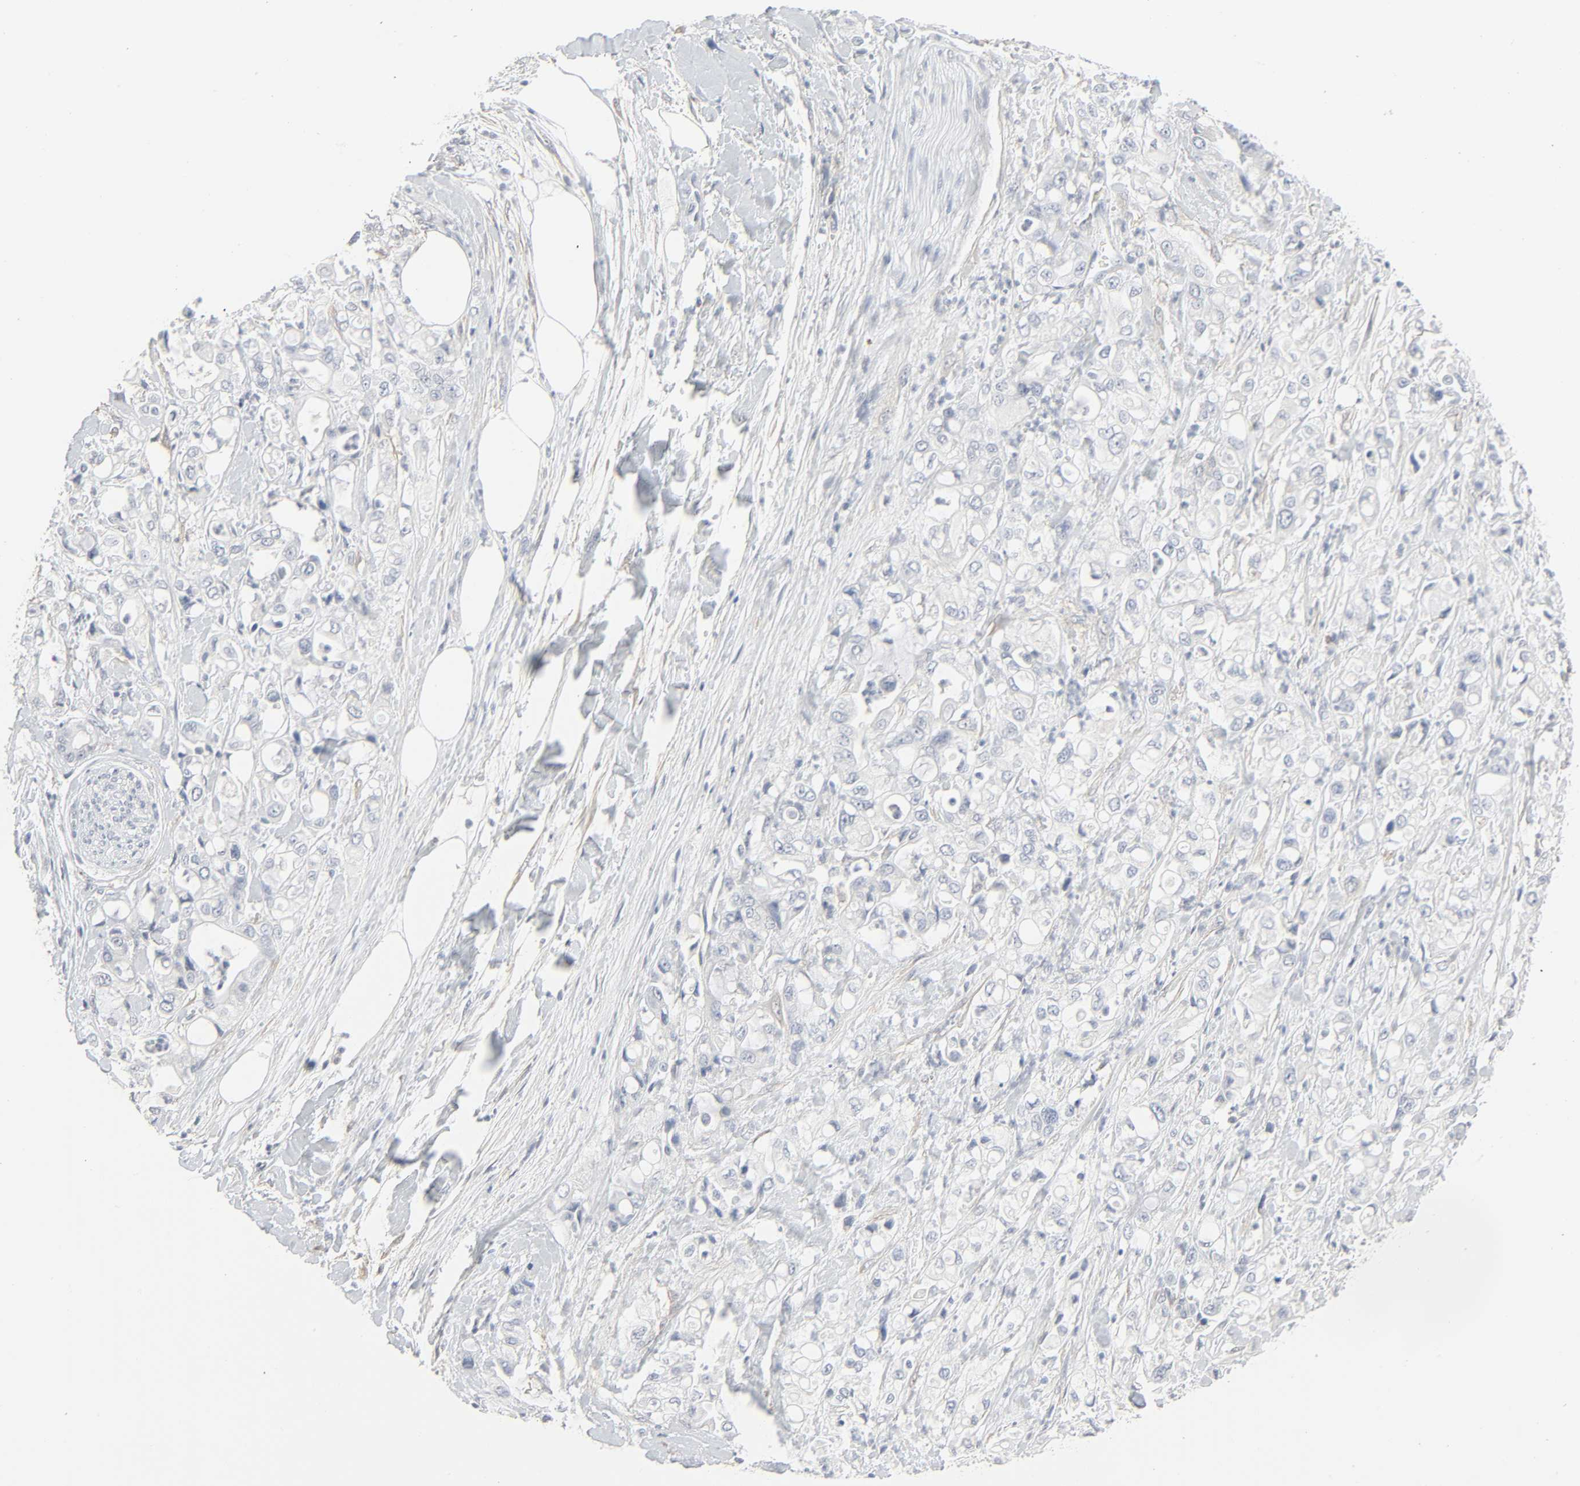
{"staining": {"intensity": "negative", "quantity": "none", "location": "none"}, "tissue": "pancreatic cancer", "cell_type": "Tumor cells", "image_type": "cancer", "snomed": [{"axis": "morphology", "description": "Adenocarcinoma, NOS"}, {"axis": "topography", "description": "Pancreas"}], "caption": "Human pancreatic cancer stained for a protein using immunohistochemistry displays no staining in tumor cells.", "gene": "ZBTB16", "patient": {"sex": "male", "age": 70}}